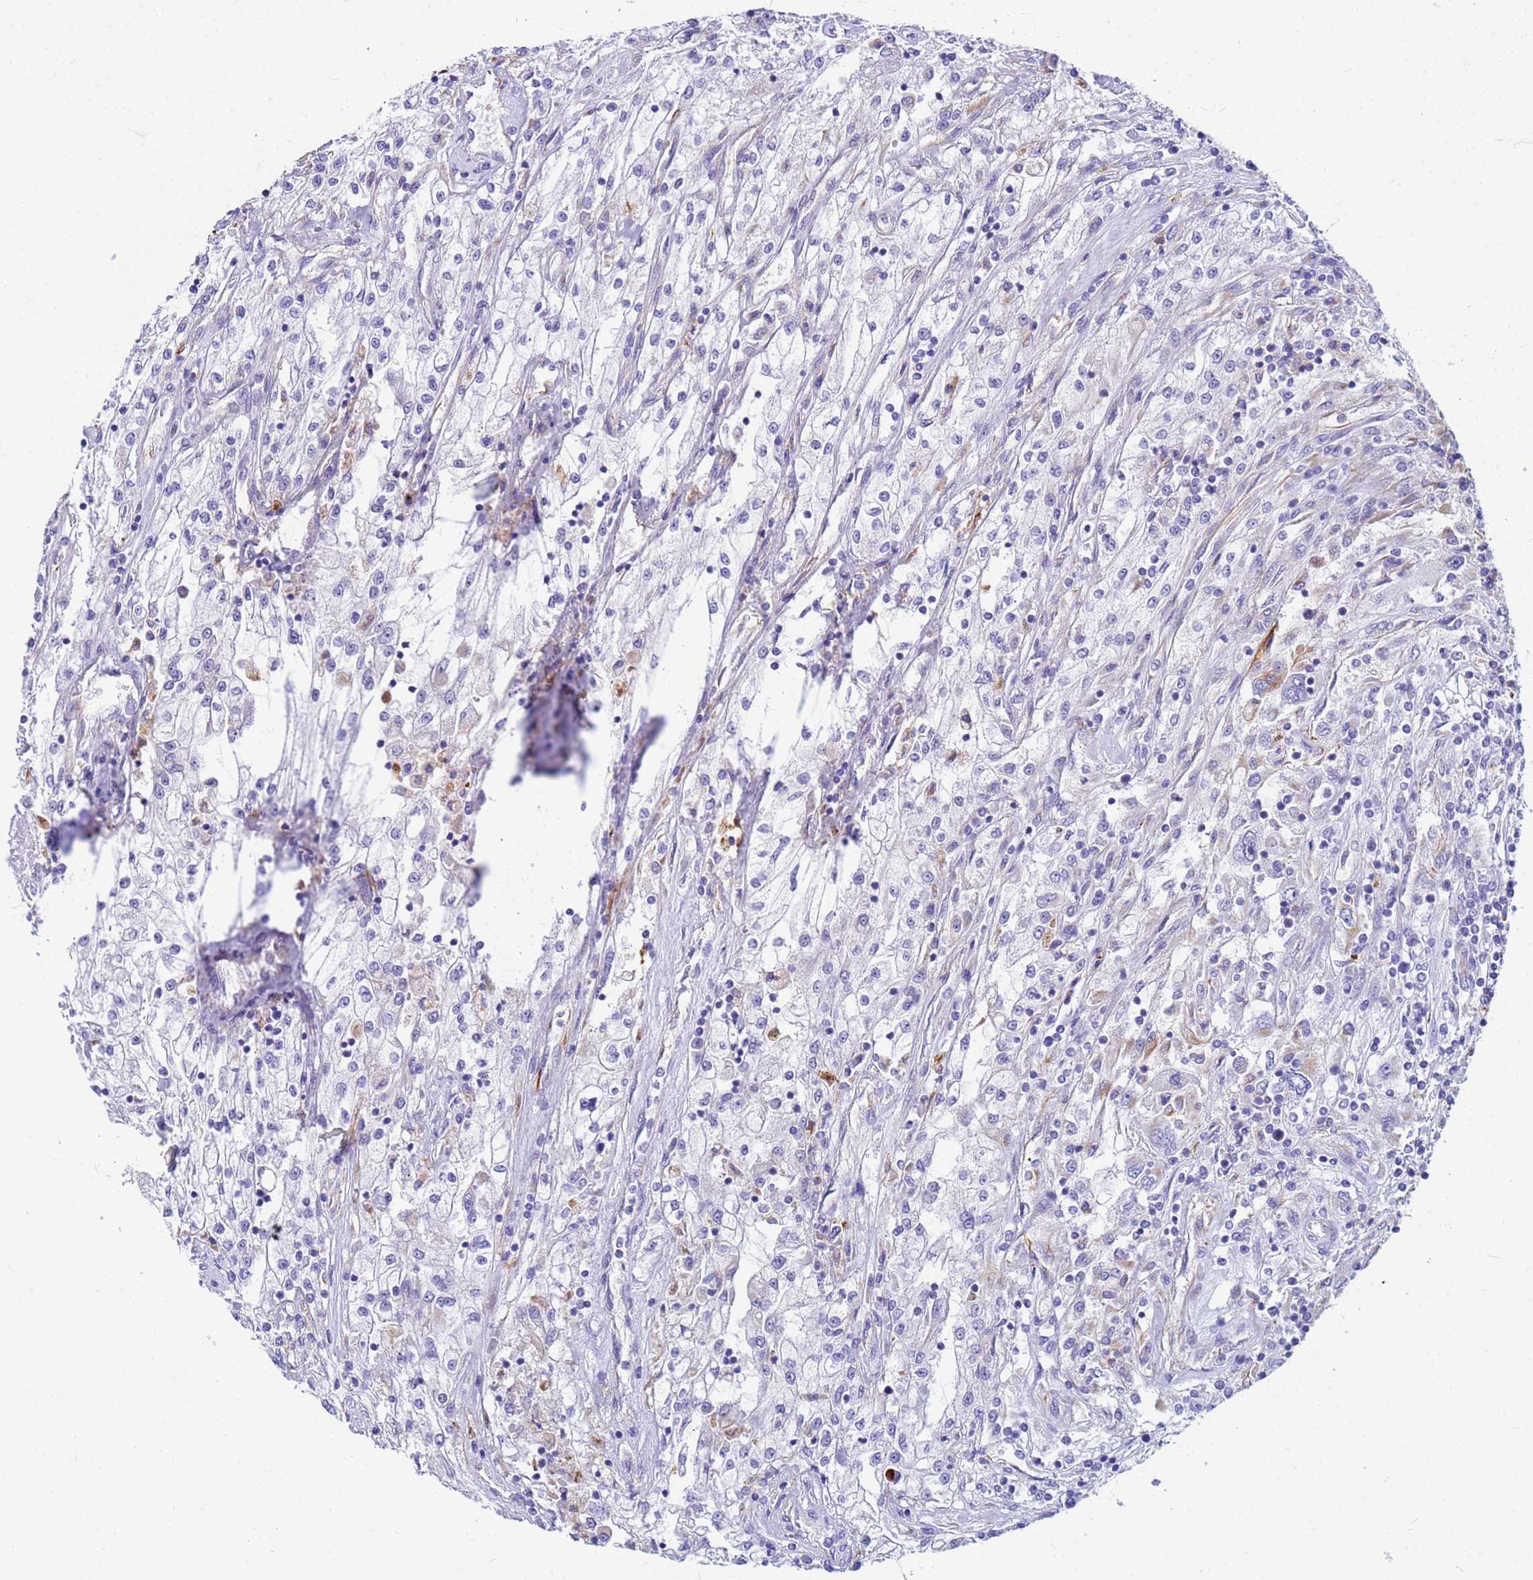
{"staining": {"intensity": "negative", "quantity": "none", "location": "none"}, "tissue": "renal cancer", "cell_type": "Tumor cells", "image_type": "cancer", "snomed": [{"axis": "morphology", "description": "Adenocarcinoma, NOS"}, {"axis": "topography", "description": "Kidney"}], "caption": "Renal cancer was stained to show a protein in brown. There is no significant positivity in tumor cells. (DAB immunohistochemistry (IHC) with hematoxylin counter stain).", "gene": "UBXN2B", "patient": {"sex": "female", "age": 52}}